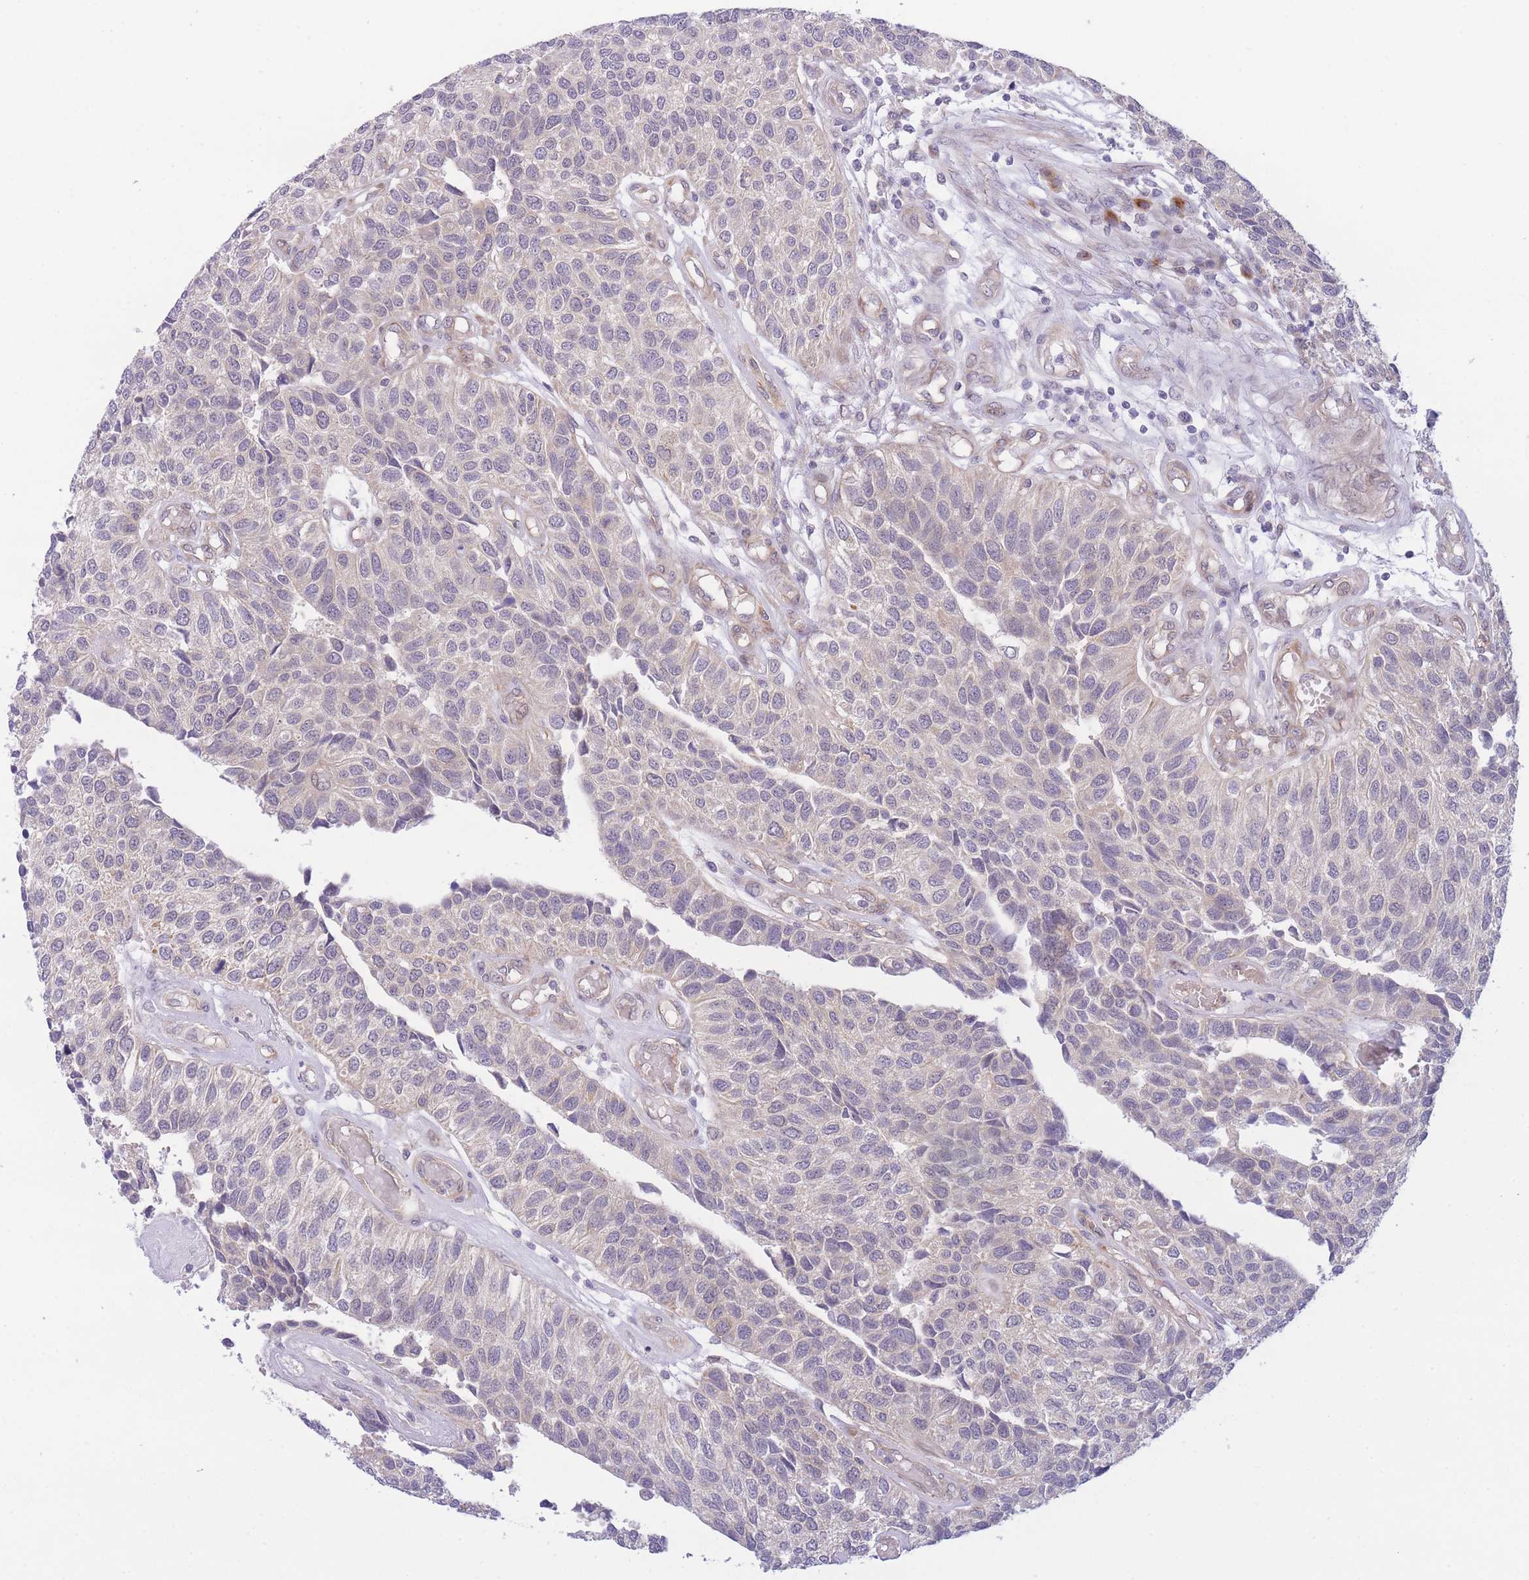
{"staining": {"intensity": "negative", "quantity": "none", "location": "none"}, "tissue": "urothelial cancer", "cell_type": "Tumor cells", "image_type": "cancer", "snomed": [{"axis": "morphology", "description": "Urothelial carcinoma, NOS"}, {"axis": "topography", "description": "Urinary bladder"}], "caption": "Immunohistochemistry (IHC) of urothelial cancer shows no positivity in tumor cells.", "gene": "CDC25B", "patient": {"sex": "male", "age": 55}}